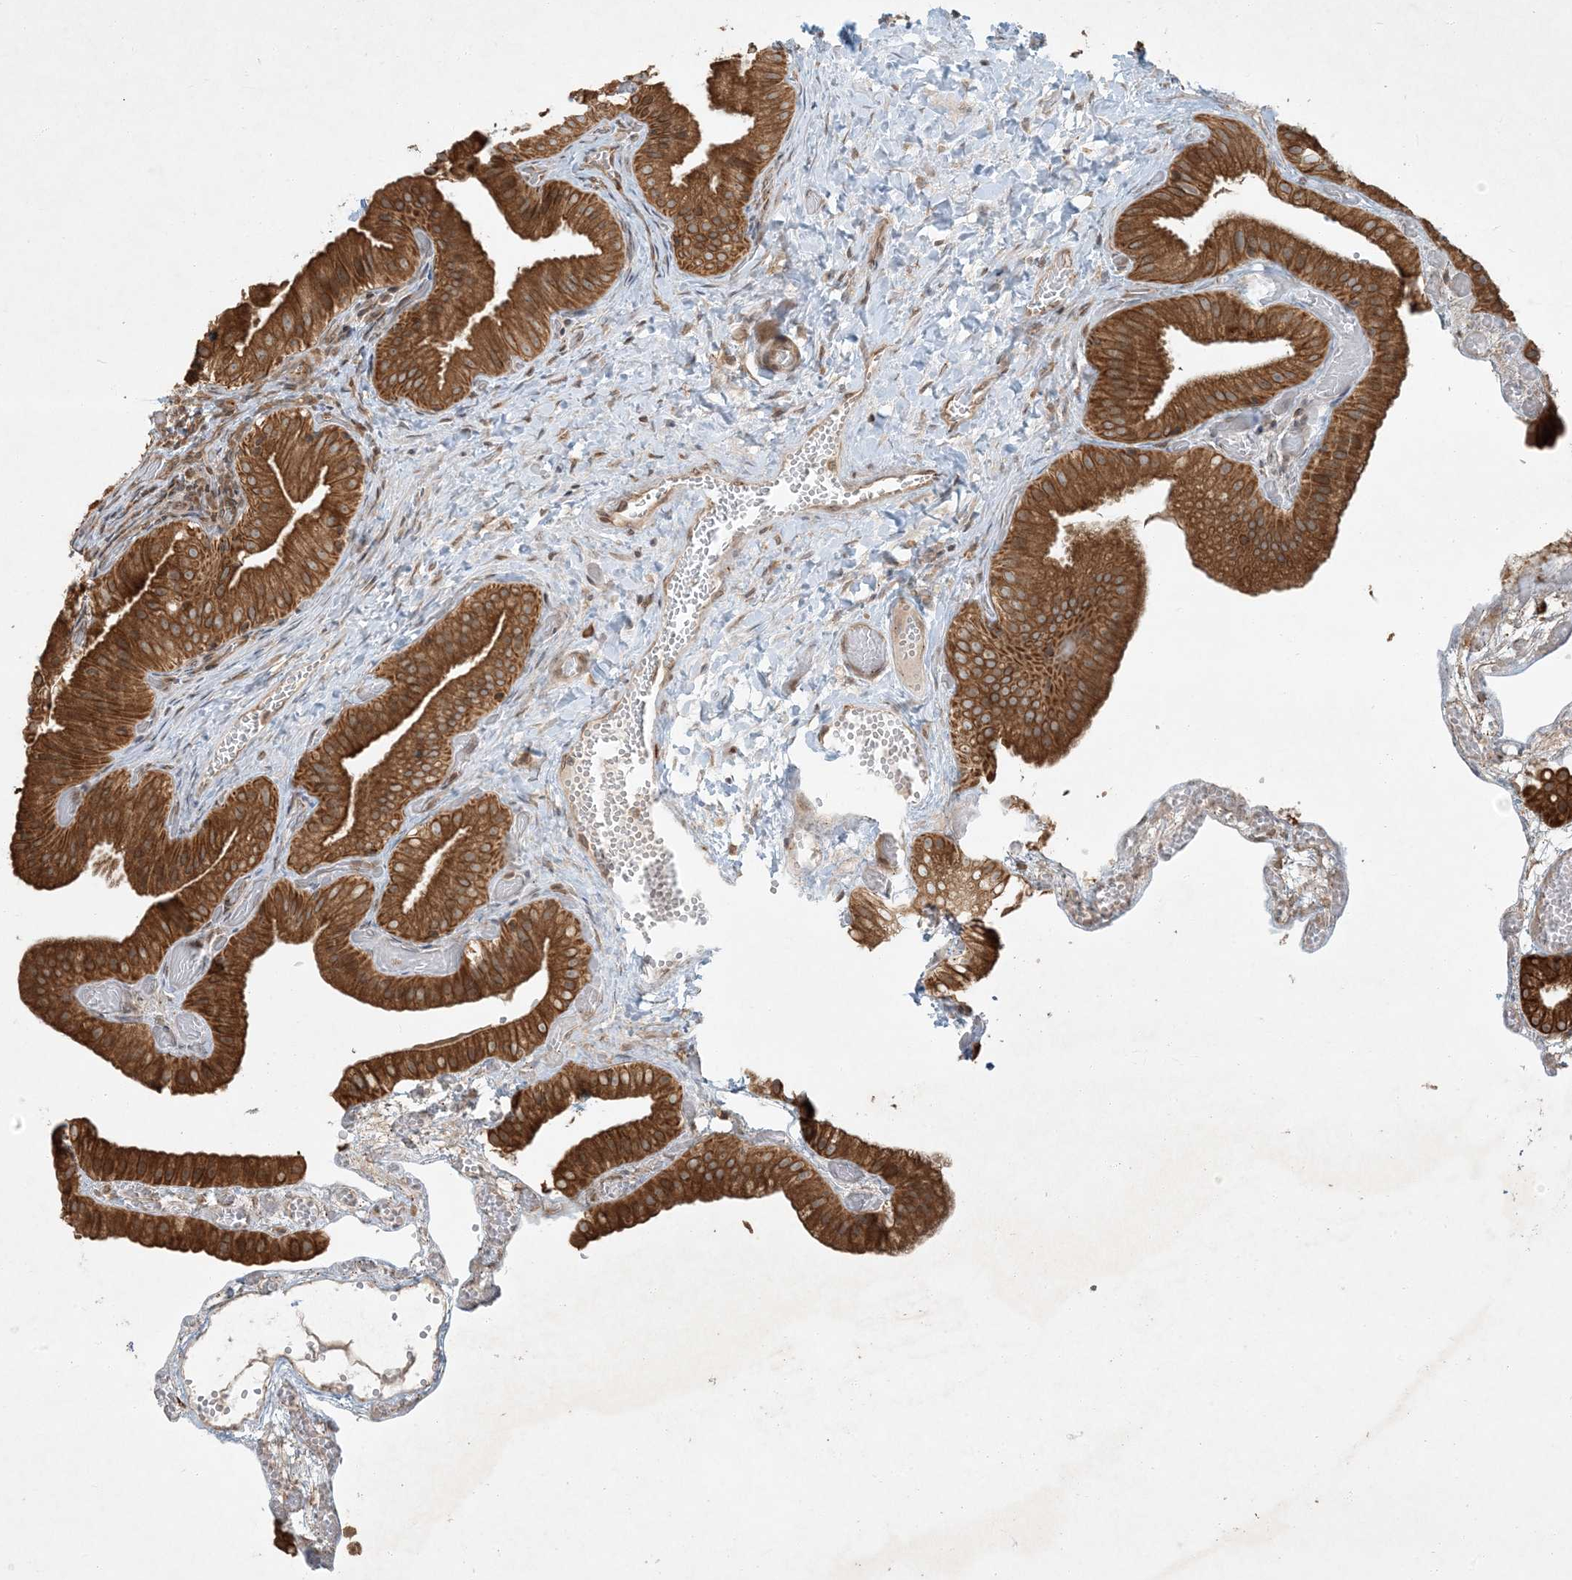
{"staining": {"intensity": "moderate", "quantity": ">75%", "location": "cytoplasmic/membranous"}, "tissue": "gallbladder", "cell_type": "Glandular cells", "image_type": "normal", "snomed": [{"axis": "morphology", "description": "Normal tissue, NOS"}, {"axis": "topography", "description": "Gallbladder"}], "caption": "About >75% of glandular cells in unremarkable gallbladder demonstrate moderate cytoplasmic/membranous protein staining as visualized by brown immunohistochemical staining.", "gene": "COMMD8", "patient": {"sex": "female", "age": 64}}